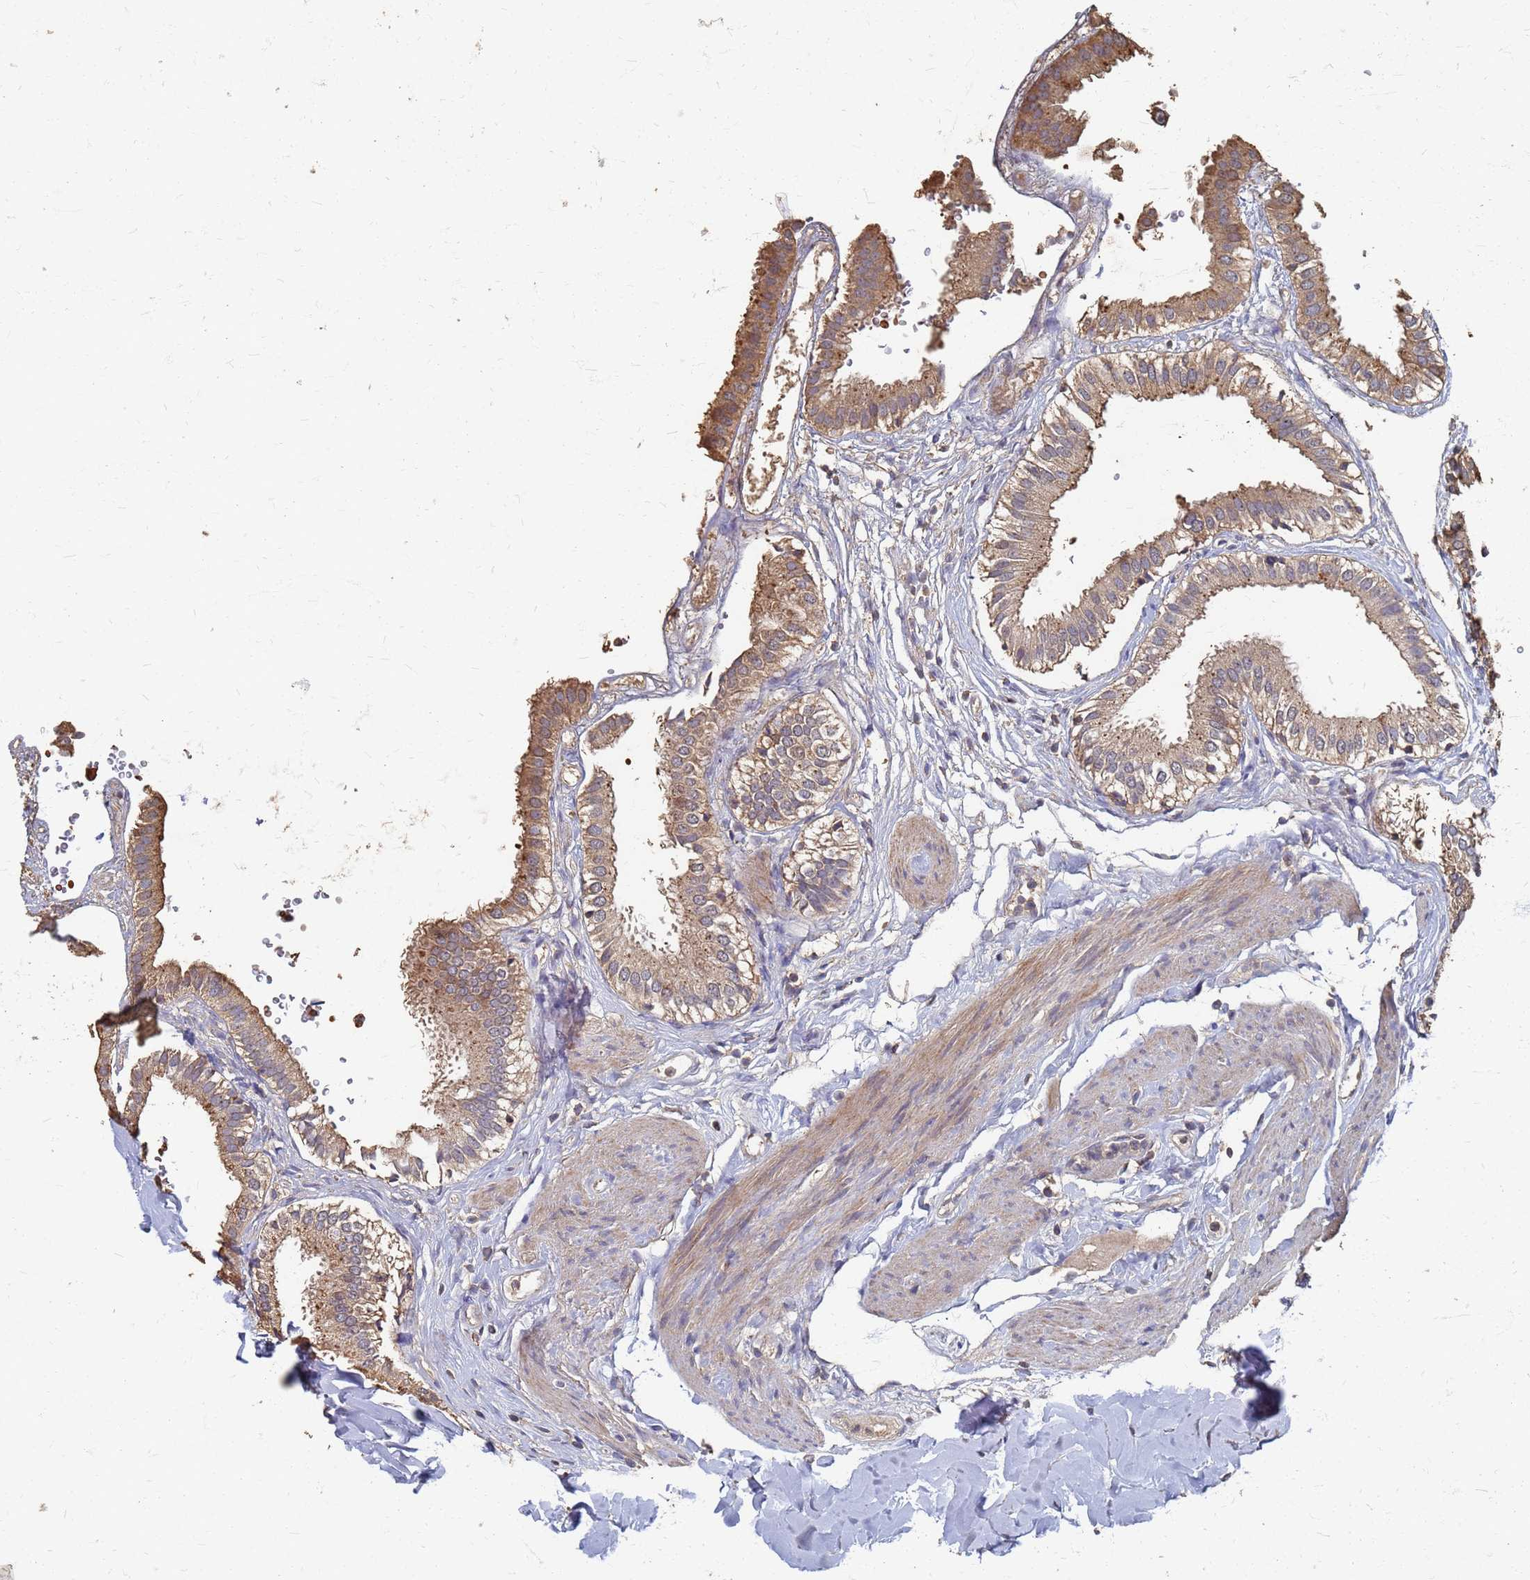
{"staining": {"intensity": "moderate", "quantity": ">75%", "location": "cytoplasmic/membranous"}, "tissue": "gallbladder", "cell_type": "Glandular cells", "image_type": "normal", "snomed": [{"axis": "morphology", "description": "Normal tissue, NOS"}, {"axis": "topography", "description": "Gallbladder"}], "caption": "Immunohistochemical staining of unremarkable human gallbladder demonstrates moderate cytoplasmic/membranous protein positivity in about >75% of glandular cells.", "gene": "DPH5", "patient": {"sex": "female", "age": 61}}